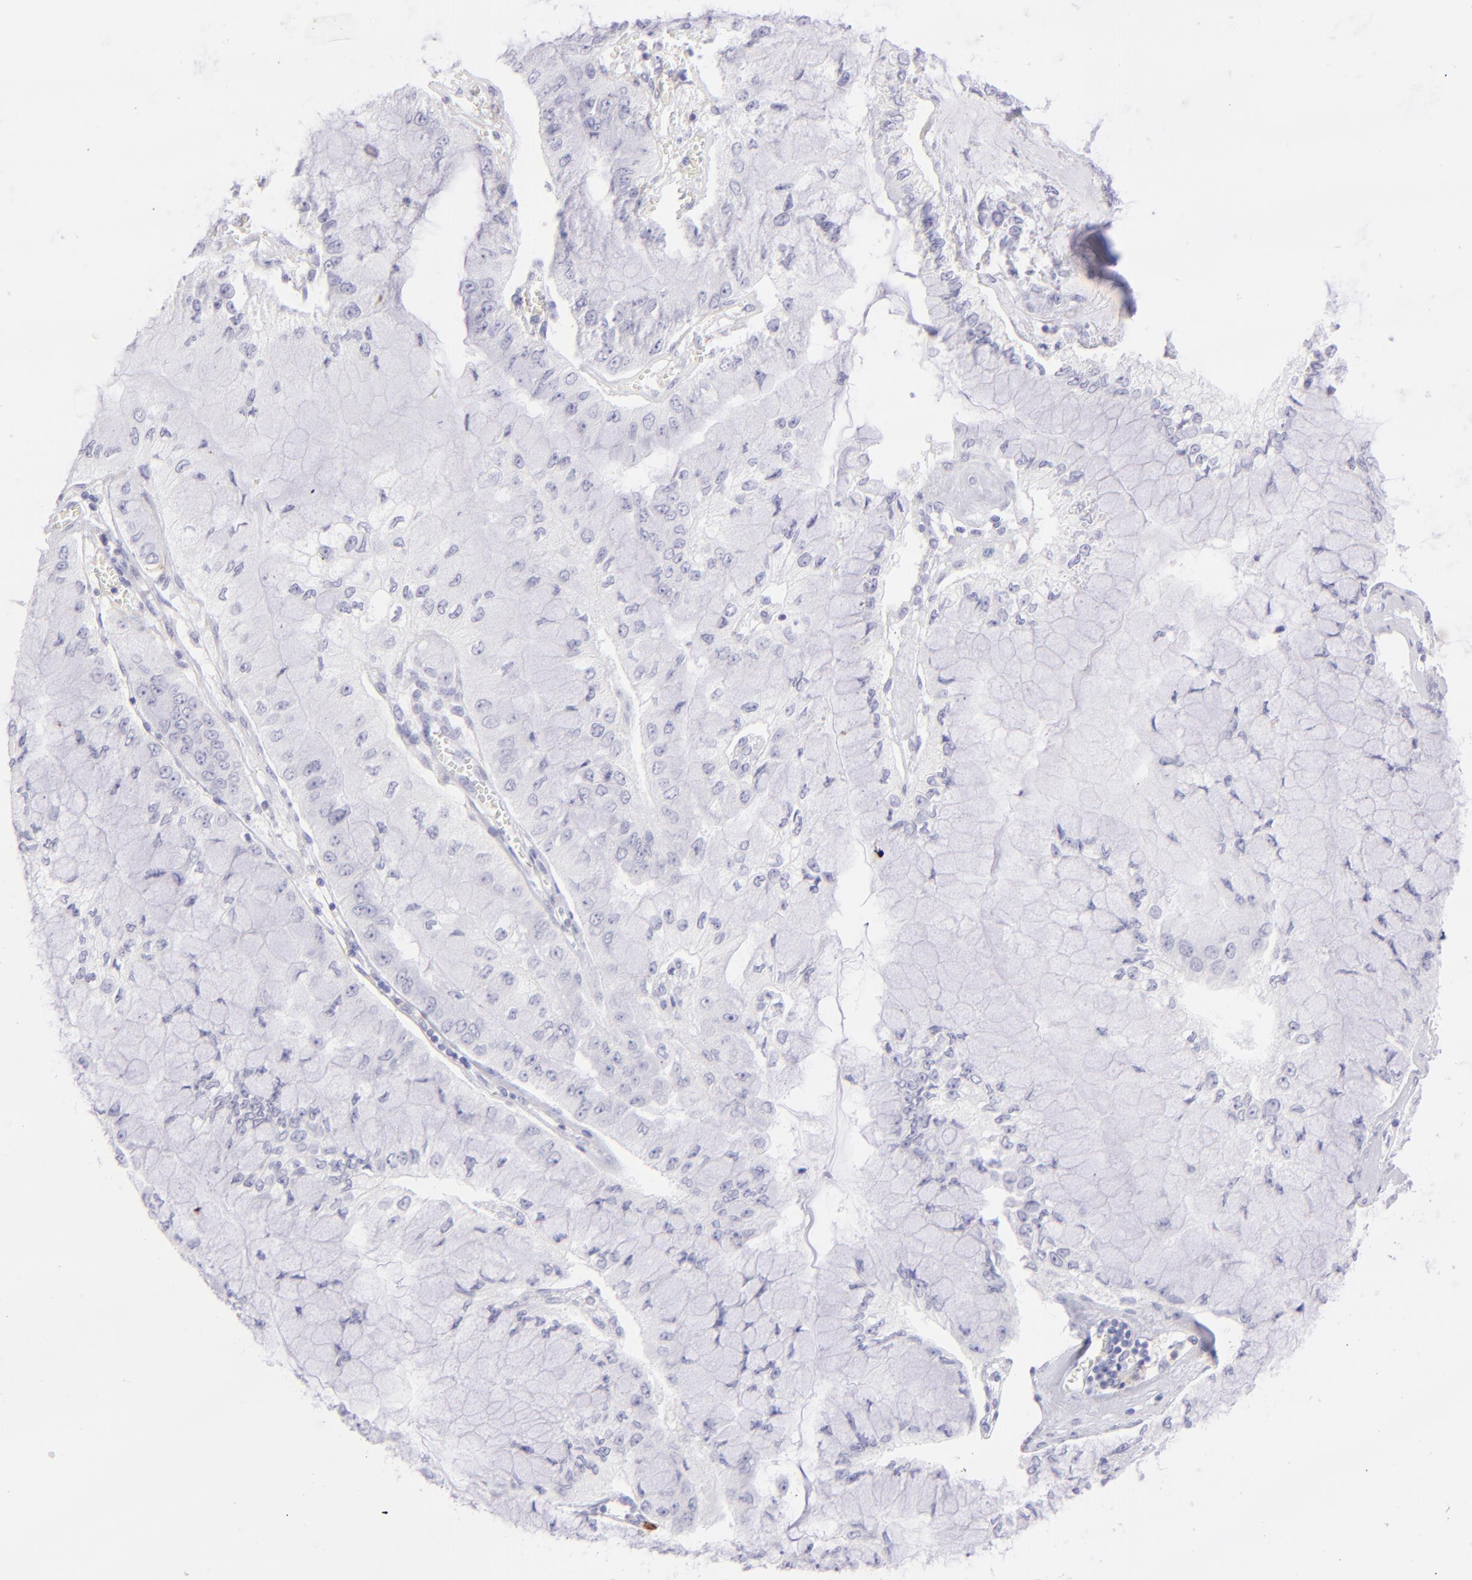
{"staining": {"intensity": "negative", "quantity": "none", "location": "none"}, "tissue": "liver cancer", "cell_type": "Tumor cells", "image_type": "cancer", "snomed": [{"axis": "morphology", "description": "Cholangiocarcinoma"}, {"axis": "topography", "description": "Liver"}], "caption": "The image reveals no staining of tumor cells in liver cancer (cholangiocarcinoma).", "gene": "CD72", "patient": {"sex": "female", "age": 79}}